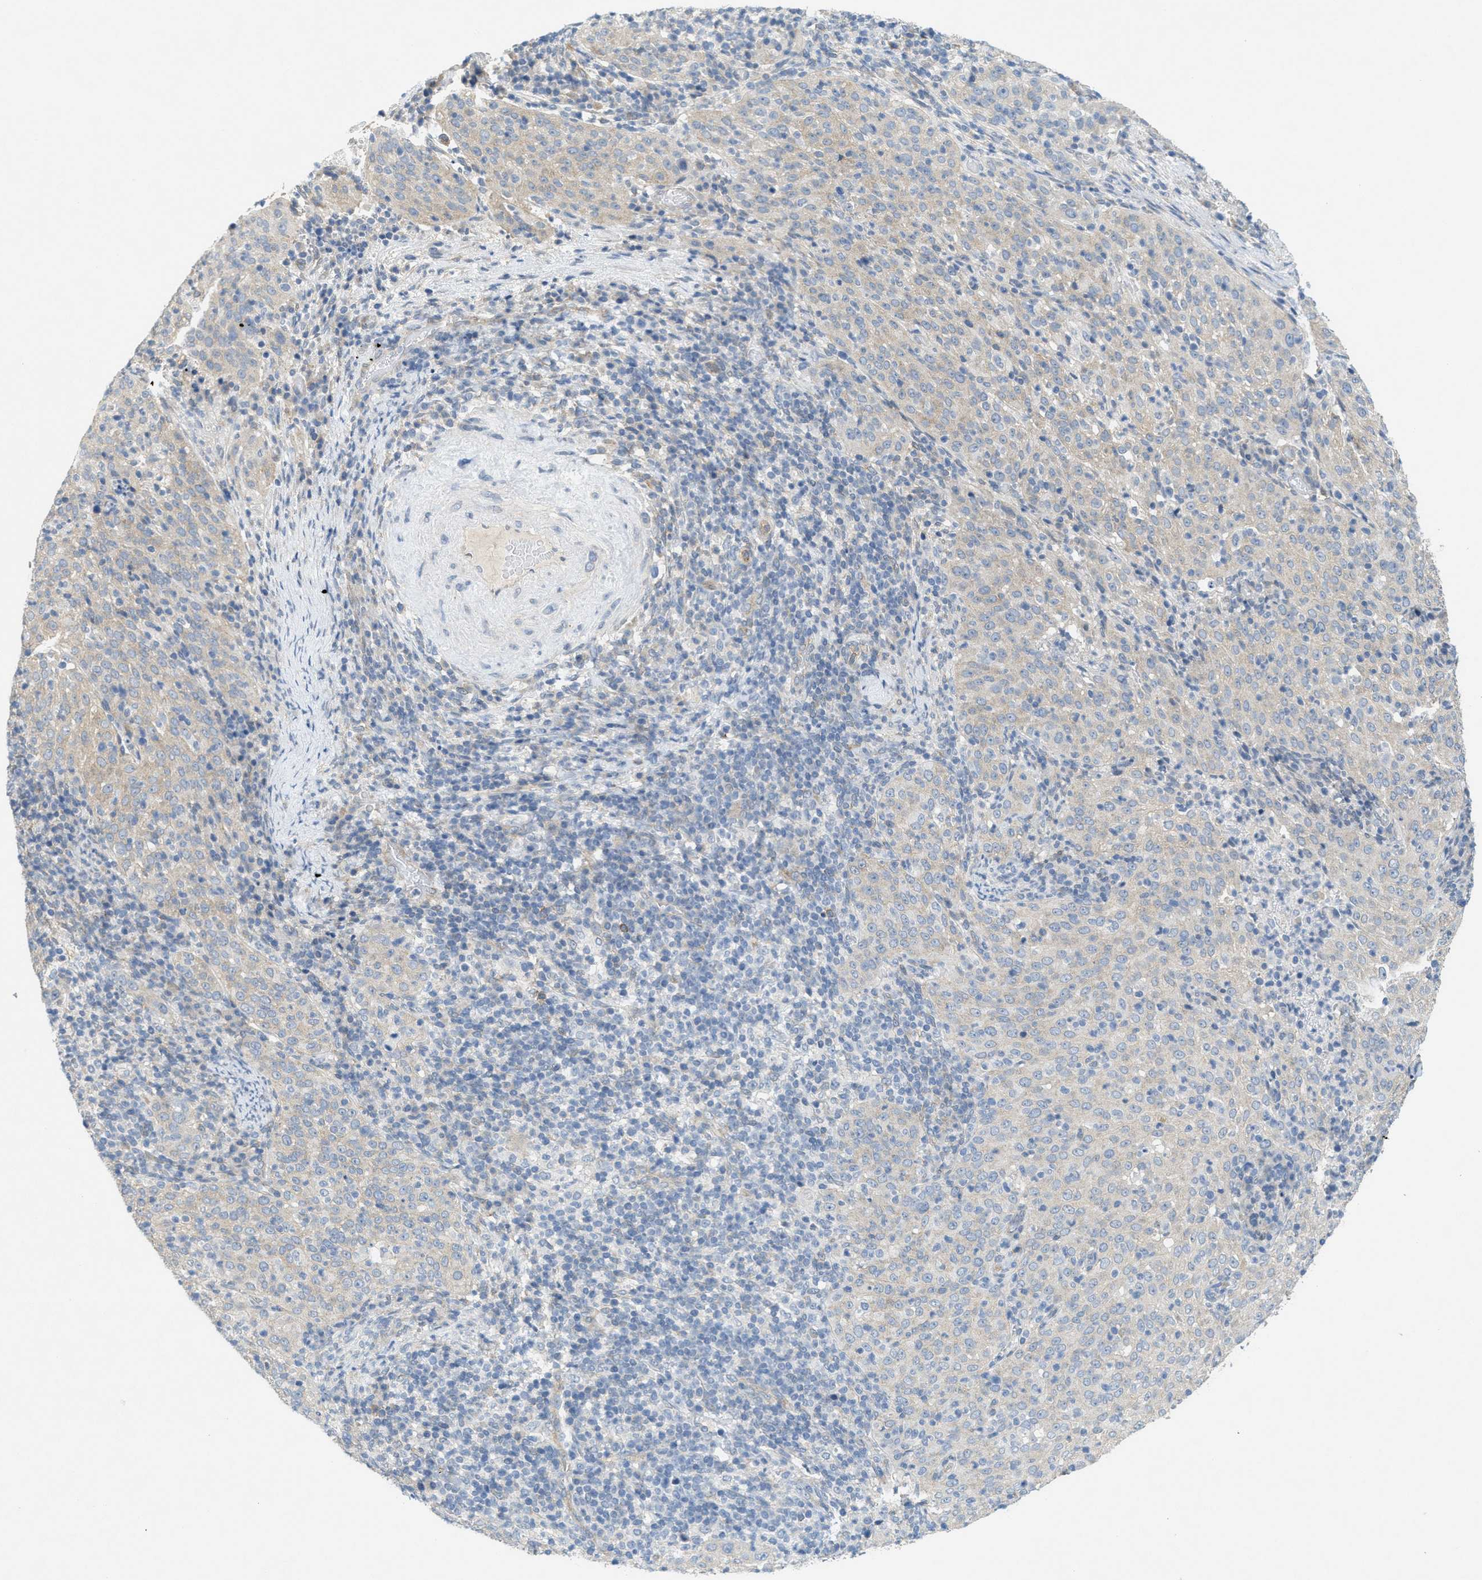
{"staining": {"intensity": "weak", "quantity": "<25%", "location": "cytoplasmic/membranous"}, "tissue": "cervical cancer", "cell_type": "Tumor cells", "image_type": "cancer", "snomed": [{"axis": "morphology", "description": "Squamous cell carcinoma, NOS"}, {"axis": "topography", "description": "Cervix"}], "caption": "High magnification brightfield microscopy of squamous cell carcinoma (cervical) stained with DAB (3,3'-diaminobenzidine) (brown) and counterstained with hematoxylin (blue): tumor cells show no significant positivity.", "gene": "ZFYVE9", "patient": {"sex": "female", "age": 51}}